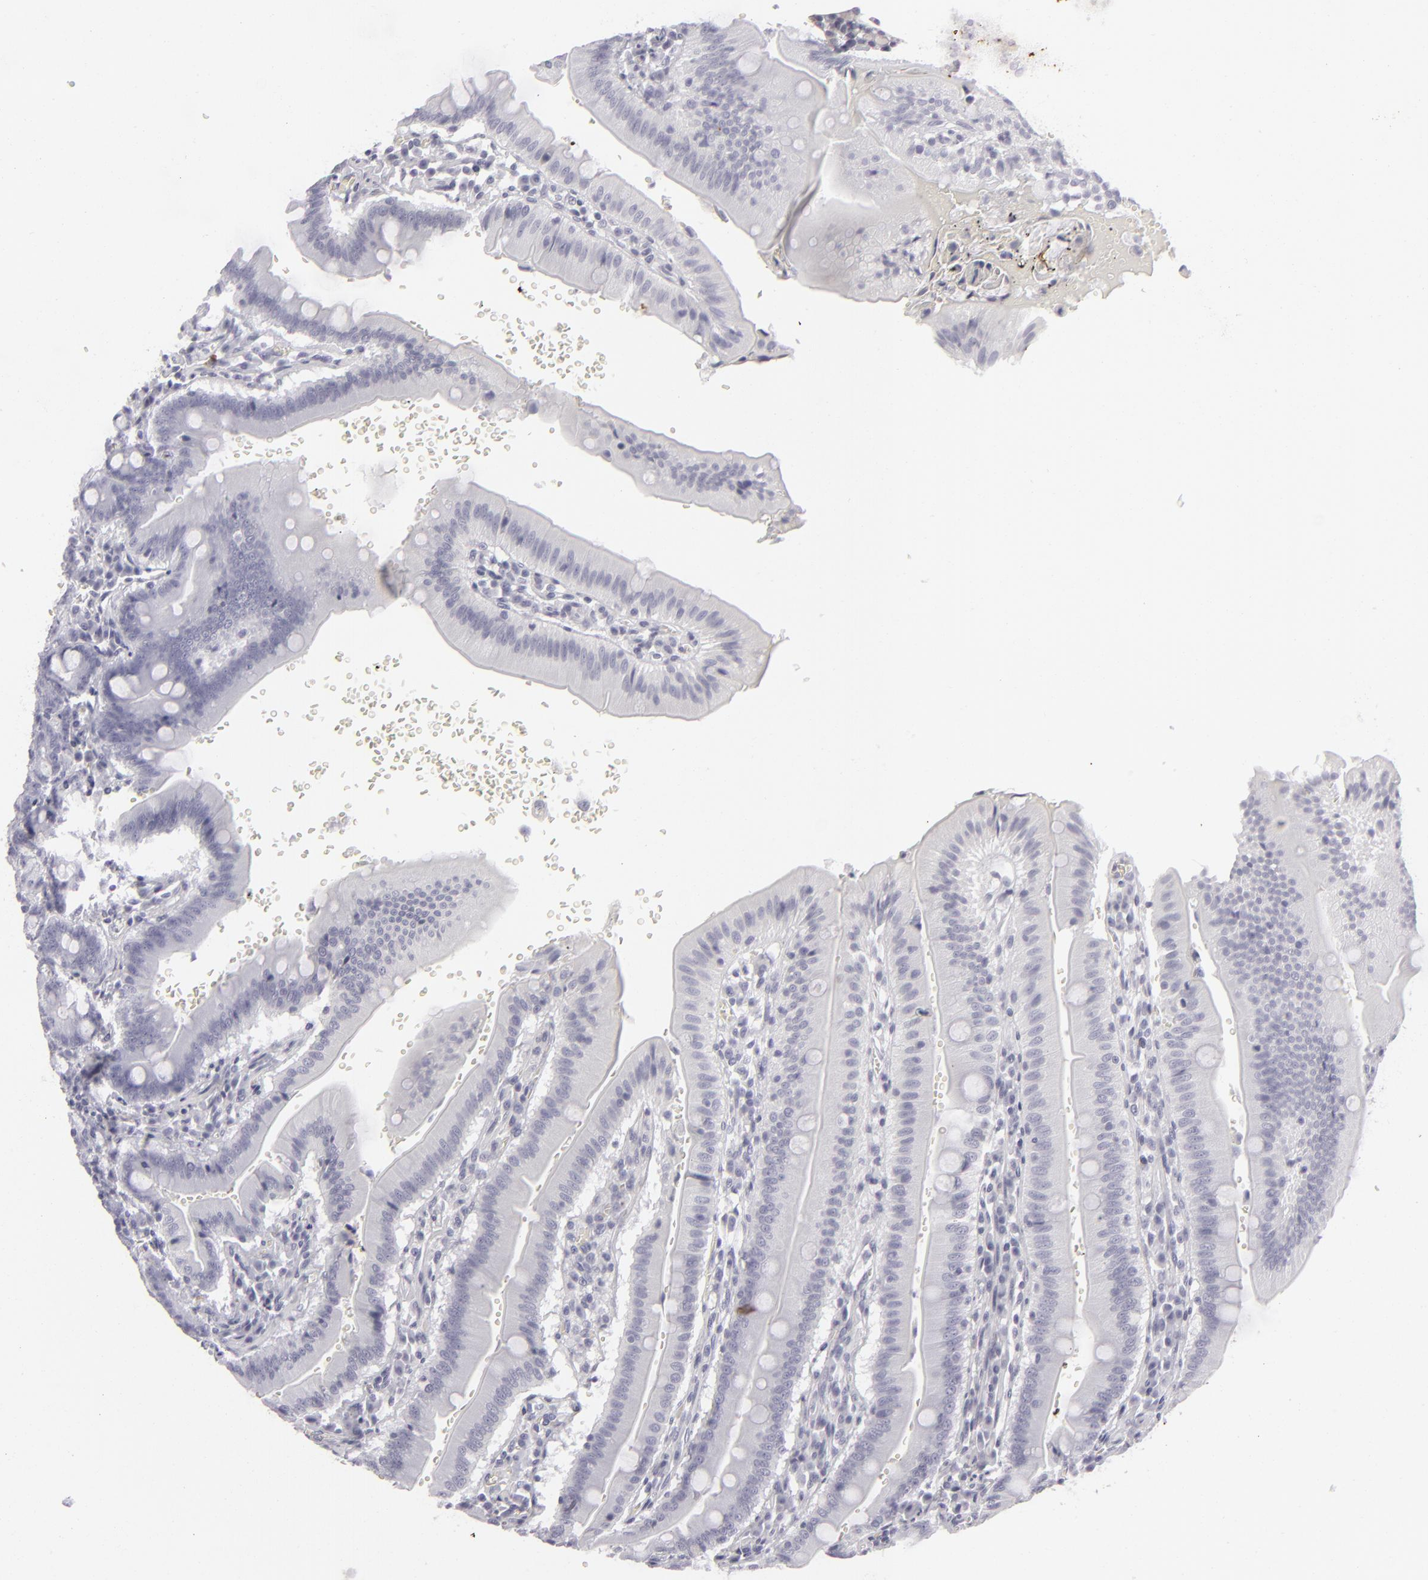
{"staining": {"intensity": "negative", "quantity": "none", "location": "none"}, "tissue": "small intestine", "cell_type": "Glandular cells", "image_type": "normal", "snomed": [{"axis": "morphology", "description": "Normal tissue, NOS"}, {"axis": "topography", "description": "Small intestine"}], "caption": "An immunohistochemistry (IHC) photomicrograph of benign small intestine is shown. There is no staining in glandular cells of small intestine. The staining is performed using DAB (3,3'-diaminobenzidine) brown chromogen with nuclei counter-stained in using hematoxylin.", "gene": "KRT1", "patient": {"sex": "male", "age": 71}}